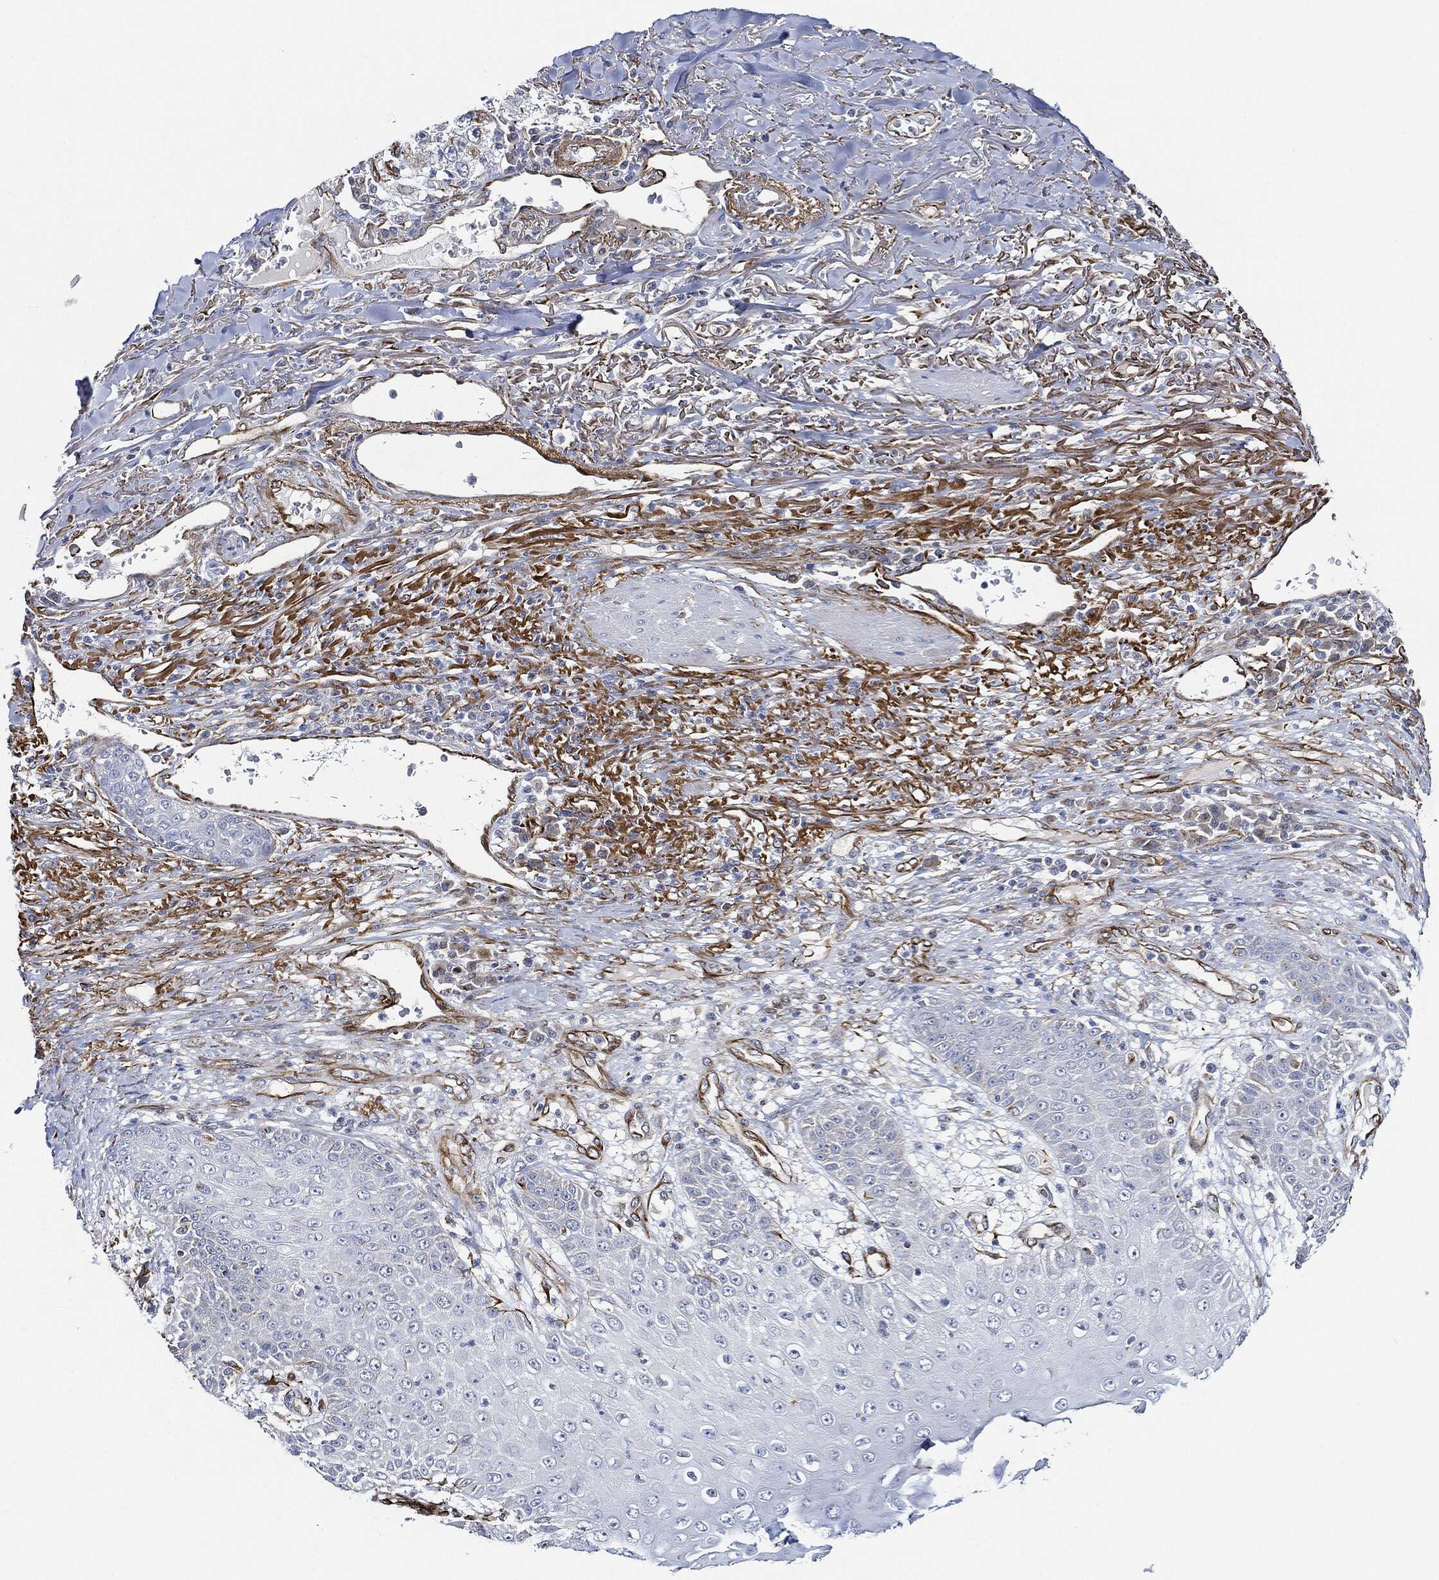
{"staining": {"intensity": "negative", "quantity": "none", "location": "none"}, "tissue": "skin cancer", "cell_type": "Tumor cells", "image_type": "cancer", "snomed": [{"axis": "morphology", "description": "Squamous cell carcinoma, NOS"}, {"axis": "topography", "description": "Skin"}], "caption": "Tumor cells show no significant protein staining in skin cancer.", "gene": "THSD1", "patient": {"sex": "male", "age": 82}}